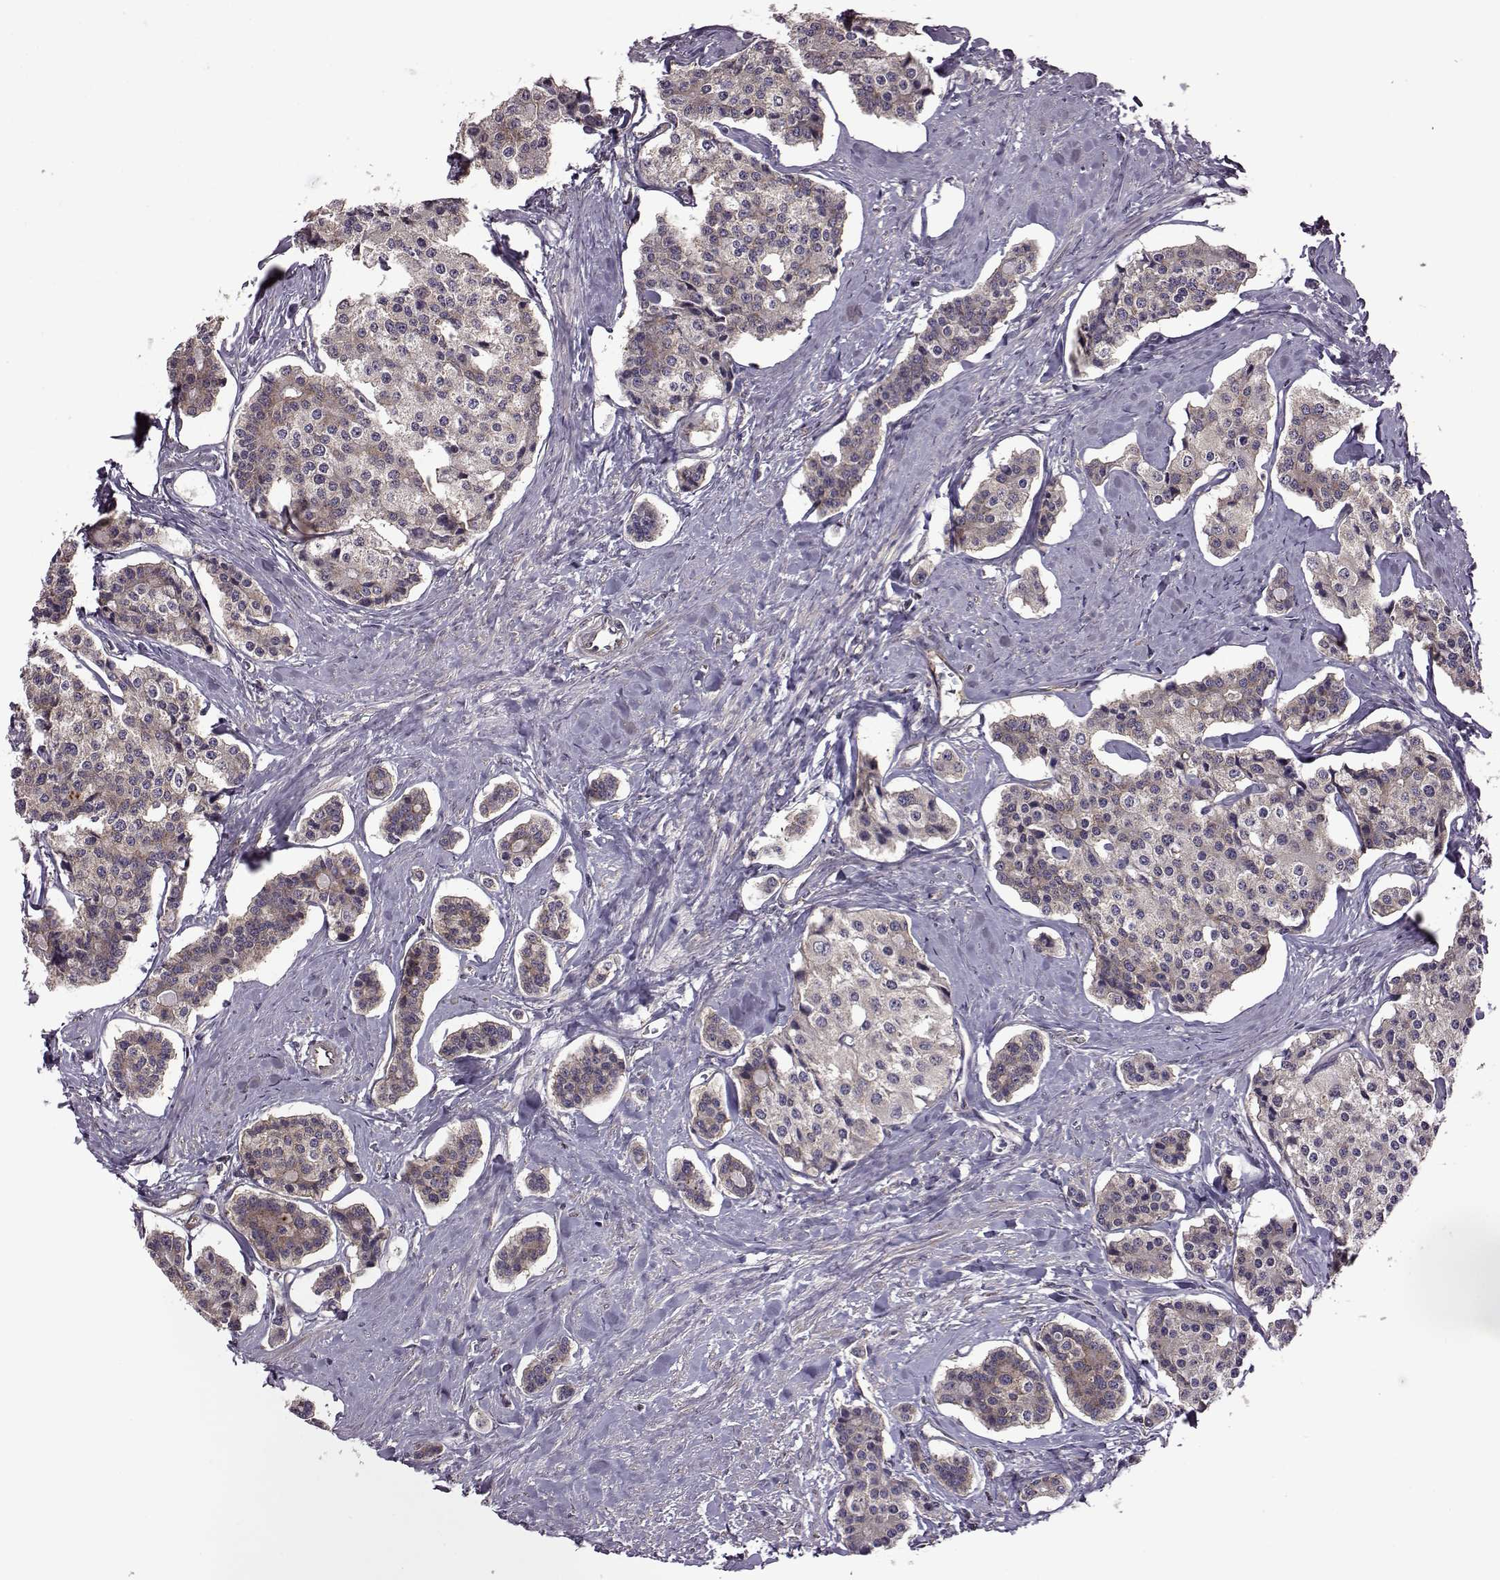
{"staining": {"intensity": "moderate", "quantity": "<25%", "location": "cytoplasmic/membranous"}, "tissue": "carcinoid", "cell_type": "Tumor cells", "image_type": "cancer", "snomed": [{"axis": "morphology", "description": "Carcinoid, malignant, NOS"}, {"axis": "topography", "description": "Small intestine"}], "caption": "Carcinoid stained with immunohistochemistry displays moderate cytoplasmic/membranous expression in approximately <25% of tumor cells.", "gene": "URI1", "patient": {"sex": "female", "age": 65}}